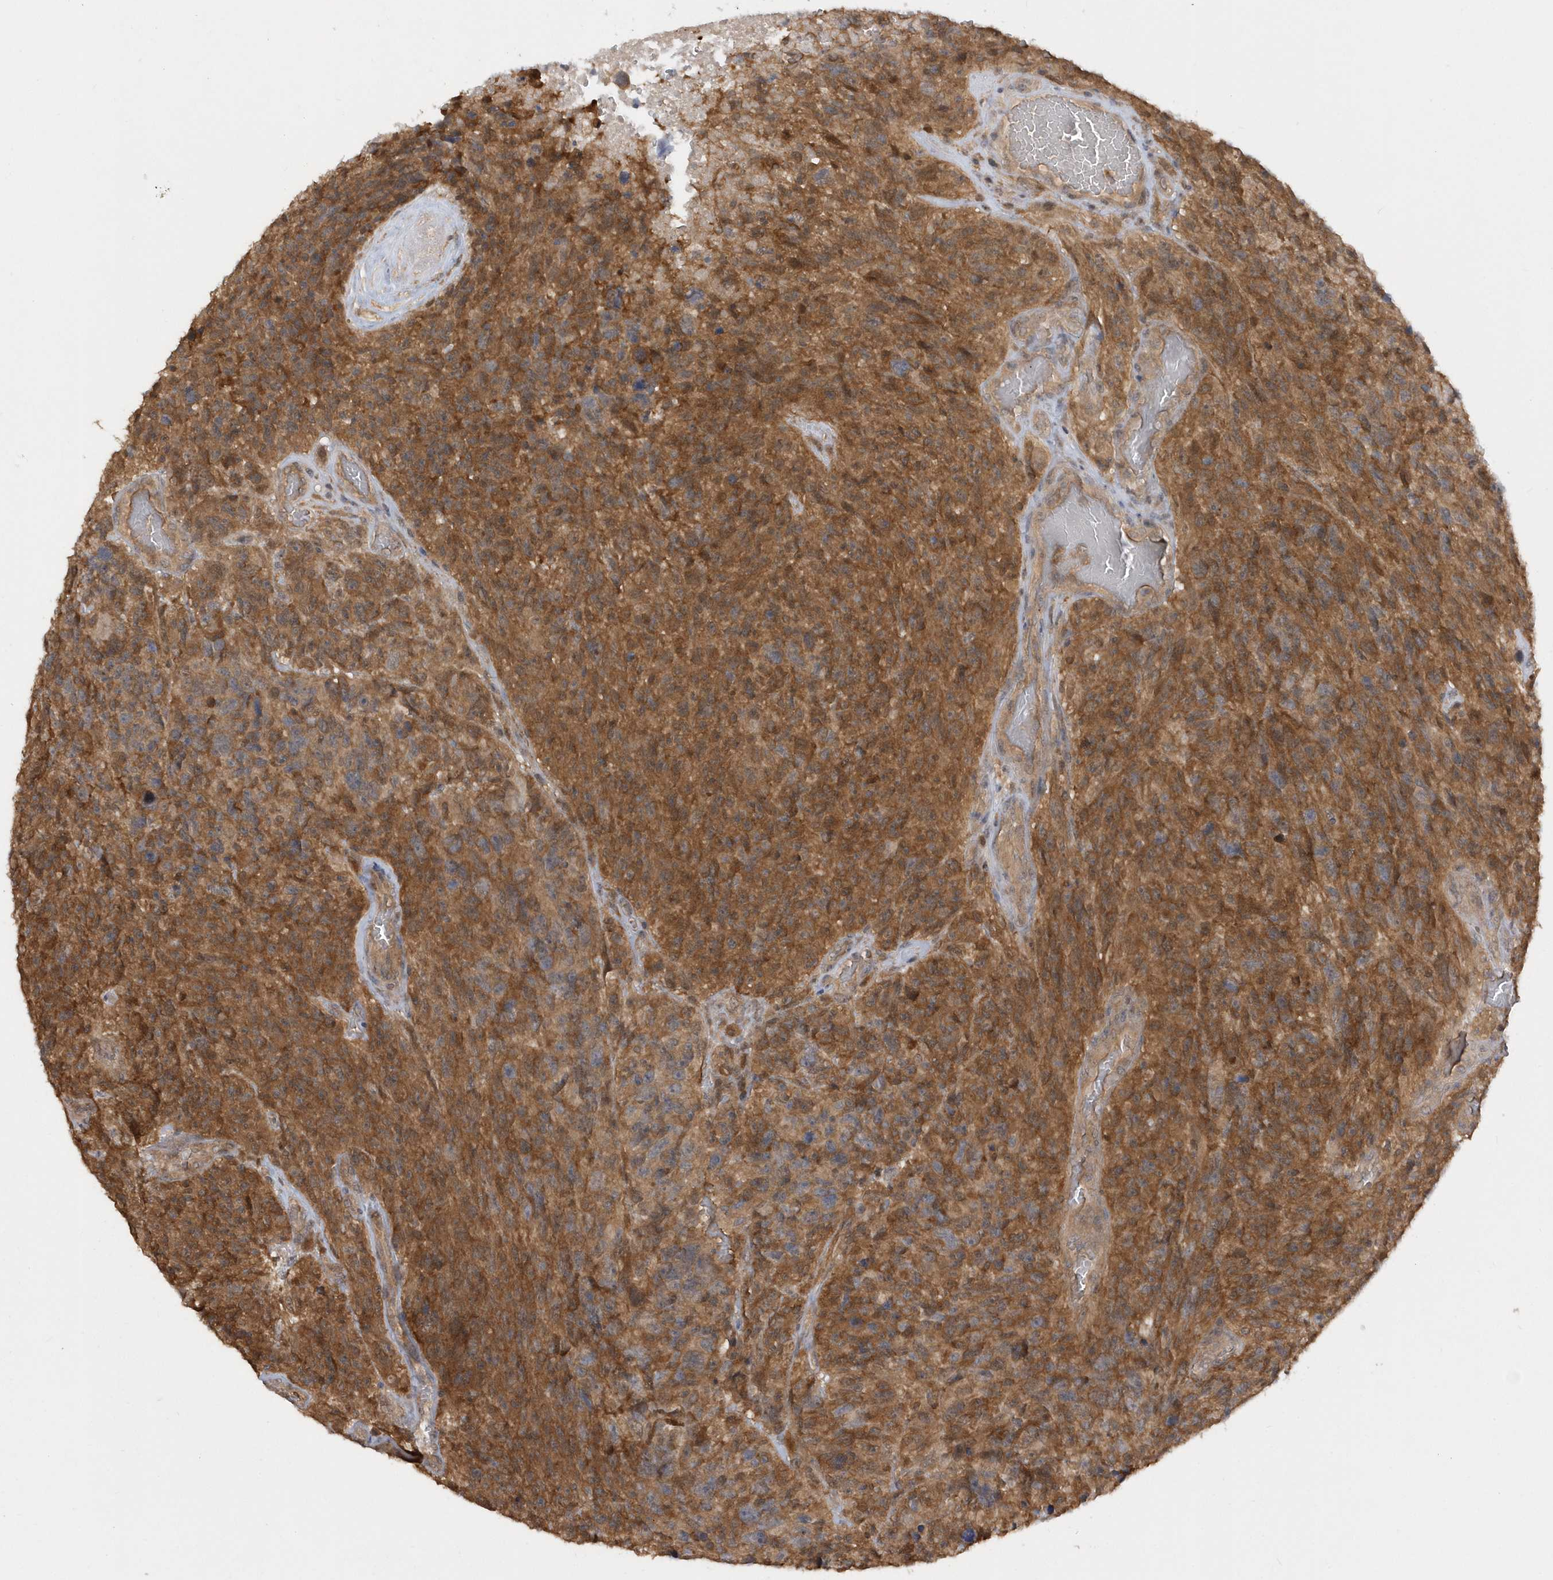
{"staining": {"intensity": "moderate", "quantity": ">75%", "location": "cytoplasmic/membranous"}, "tissue": "glioma", "cell_type": "Tumor cells", "image_type": "cancer", "snomed": [{"axis": "morphology", "description": "Glioma, malignant, High grade"}, {"axis": "topography", "description": "Brain"}], "caption": "Human malignant glioma (high-grade) stained for a protein (brown) shows moderate cytoplasmic/membranous positive positivity in approximately >75% of tumor cells.", "gene": "RPE", "patient": {"sex": "male", "age": 69}}